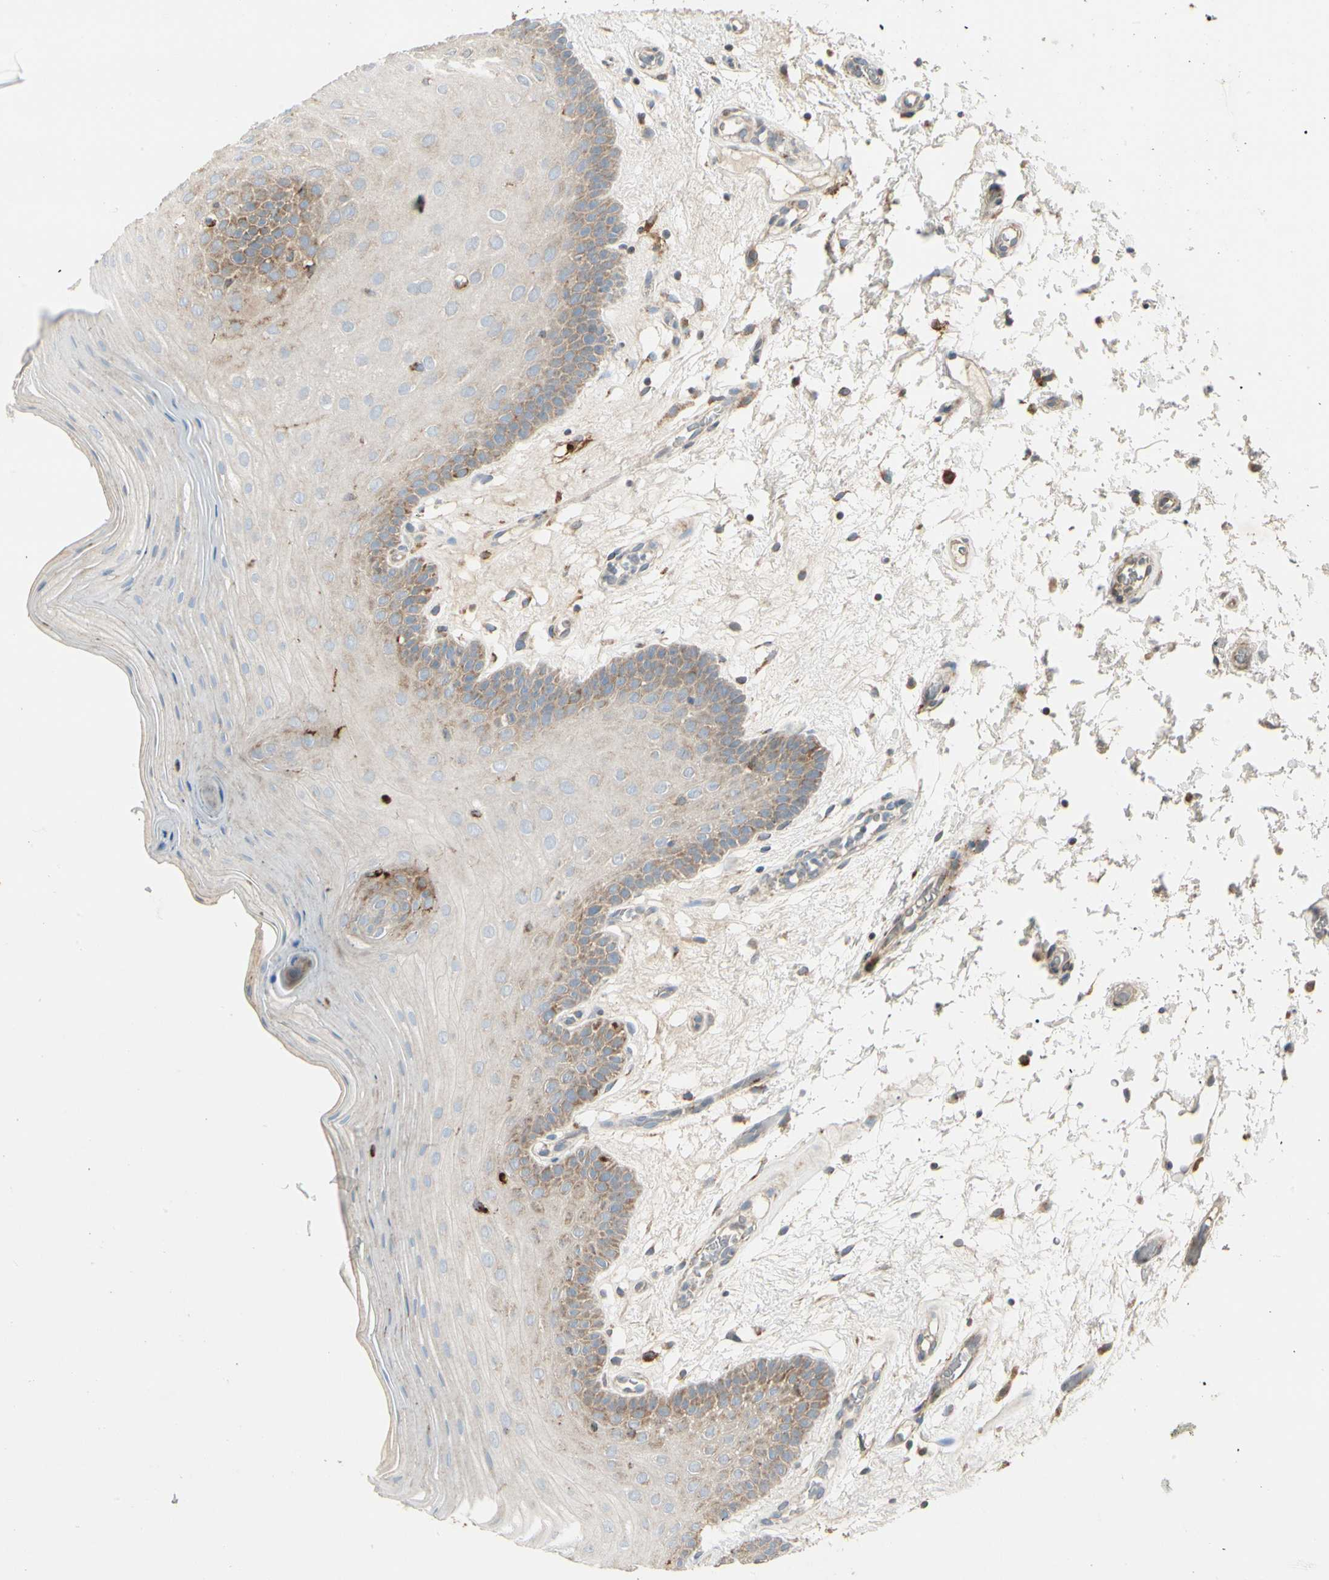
{"staining": {"intensity": "moderate", "quantity": "25%-75%", "location": "cytoplasmic/membranous"}, "tissue": "oral mucosa", "cell_type": "Squamous epithelial cells", "image_type": "normal", "snomed": [{"axis": "morphology", "description": "Normal tissue, NOS"}, {"axis": "morphology", "description": "Squamous cell carcinoma, NOS"}, {"axis": "topography", "description": "Skeletal muscle"}, {"axis": "topography", "description": "Oral tissue"}, {"axis": "topography", "description": "Head-Neck"}], "caption": "Unremarkable oral mucosa exhibits moderate cytoplasmic/membranous positivity in approximately 25%-75% of squamous epithelial cells, visualized by immunohistochemistry.", "gene": "MRPL9", "patient": {"sex": "male", "age": 71}}